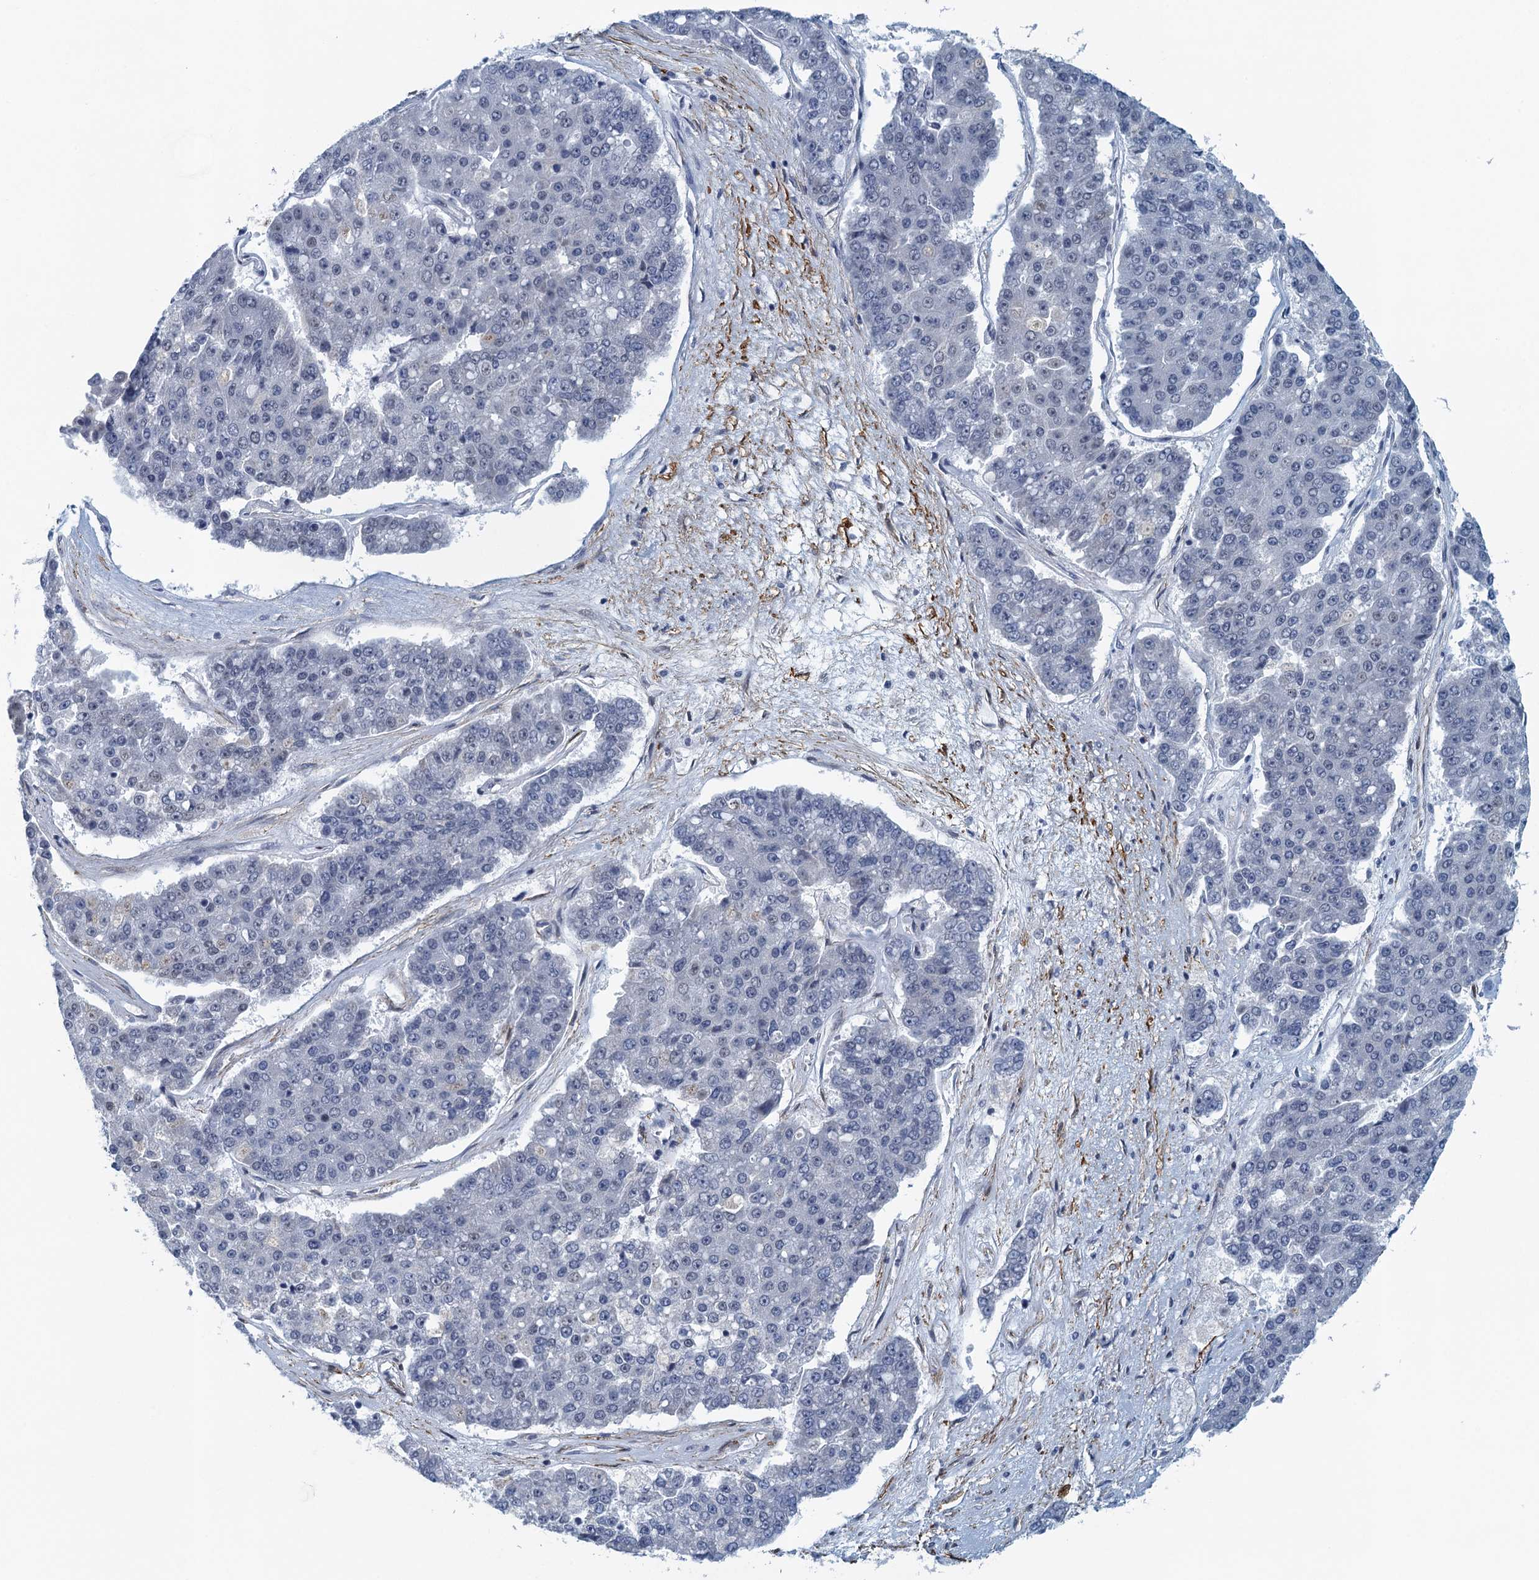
{"staining": {"intensity": "negative", "quantity": "none", "location": "none"}, "tissue": "pancreatic cancer", "cell_type": "Tumor cells", "image_type": "cancer", "snomed": [{"axis": "morphology", "description": "Adenocarcinoma, NOS"}, {"axis": "topography", "description": "Pancreas"}], "caption": "IHC histopathology image of neoplastic tissue: pancreatic adenocarcinoma stained with DAB reveals no significant protein staining in tumor cells. The staining was performed using DAB (3,3'-diaminobenzidine) to visualize the protein expression in brown, while the nuclei were stained in blue with hematoxylin (Magnification: 20x).", "gene": "ALG2", "patient": {"sex": "male", "age": 50}}